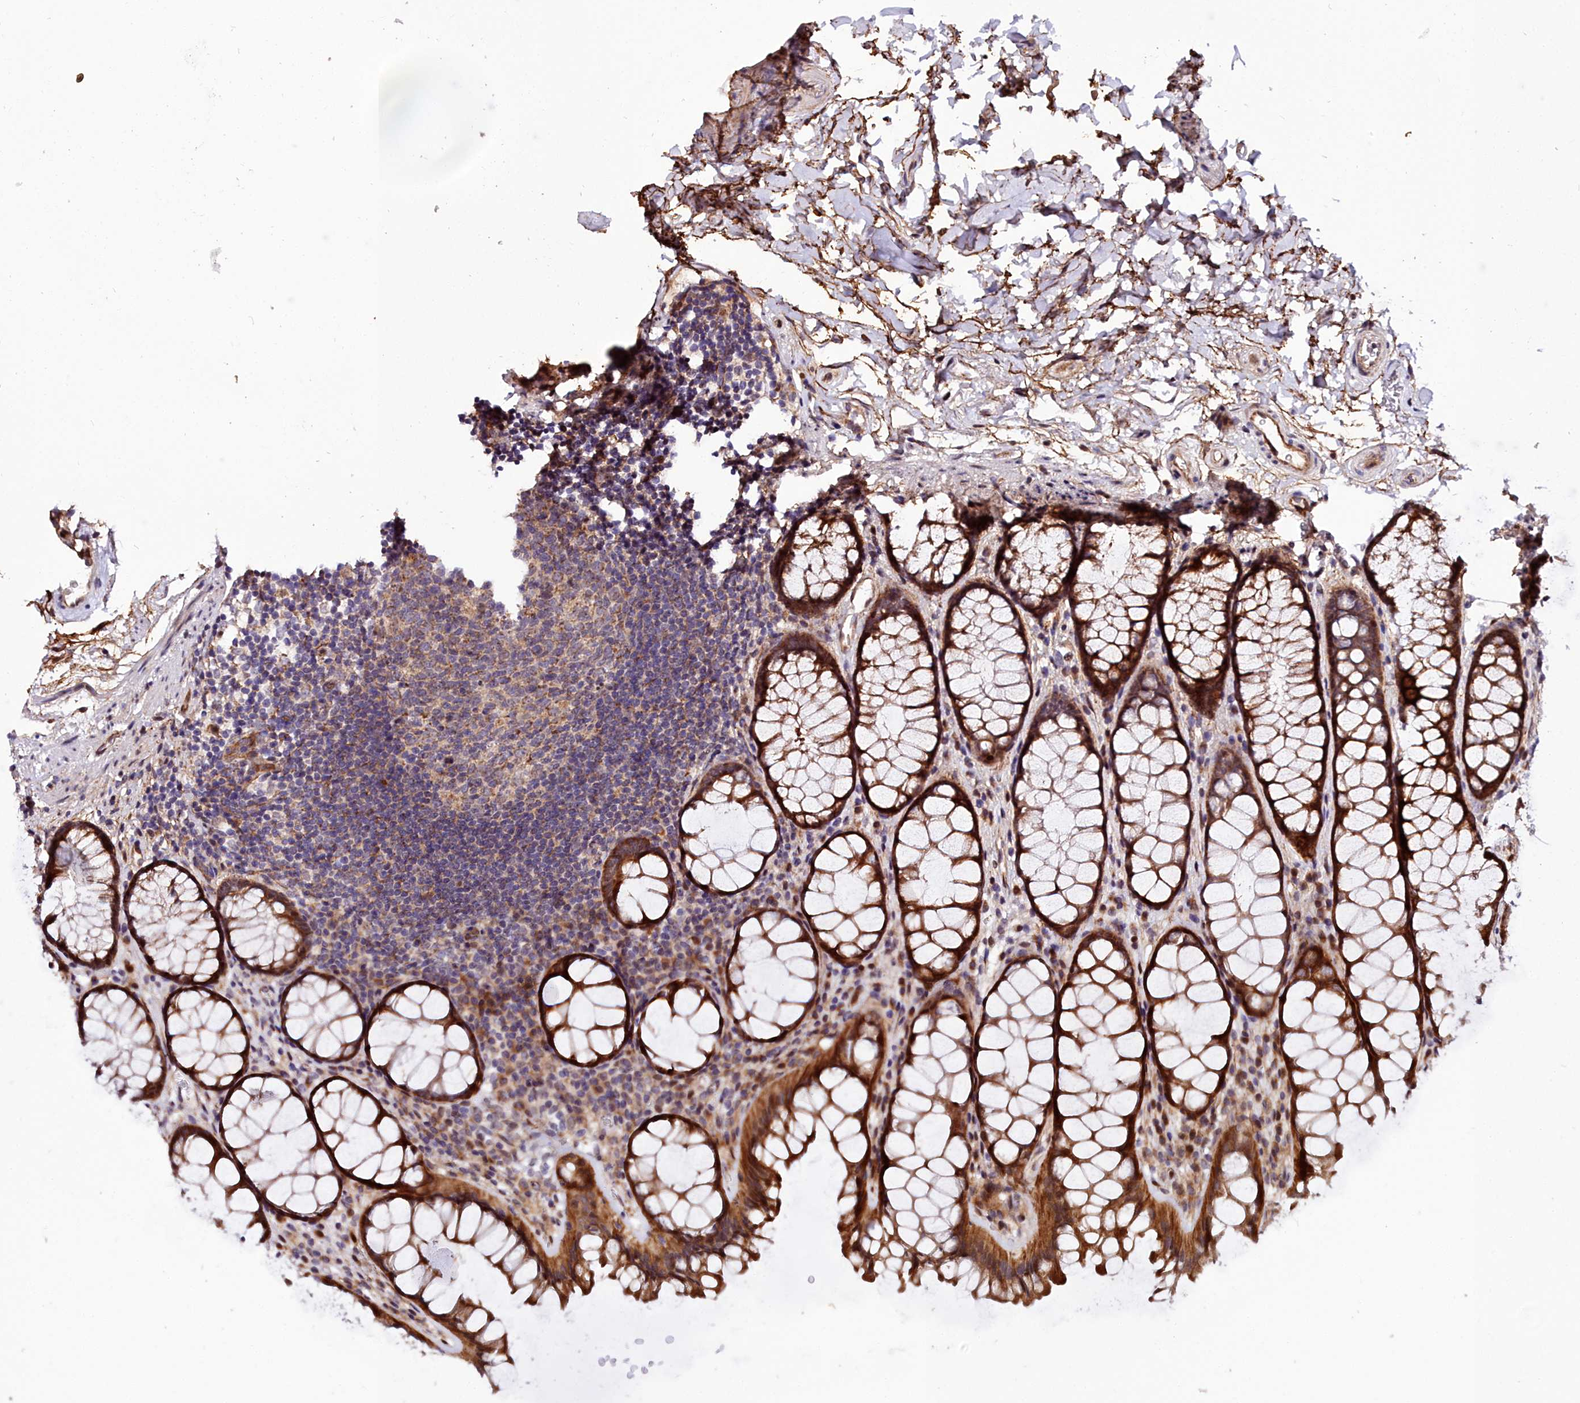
{"staining": {"intensity": "moderate", "quantity": ">75%", "location": "cytoplasmic/membranous"}, "tissue": "colon", "cell_type": "Endothelial cells", "image_type": "normal", "snomed": [{"axis": "morphology", "description": "Normal tissue, NOS"}, {"axis": "topography", "description": "Colon"}], "caption": "Colon stained with immunohistochemistry displays moderate cytoplasmic/membranous positivity in approximately >75% of endothelial cells.", "gene": "MRPS11", "patient": {"sex": "female", "age": 82}}